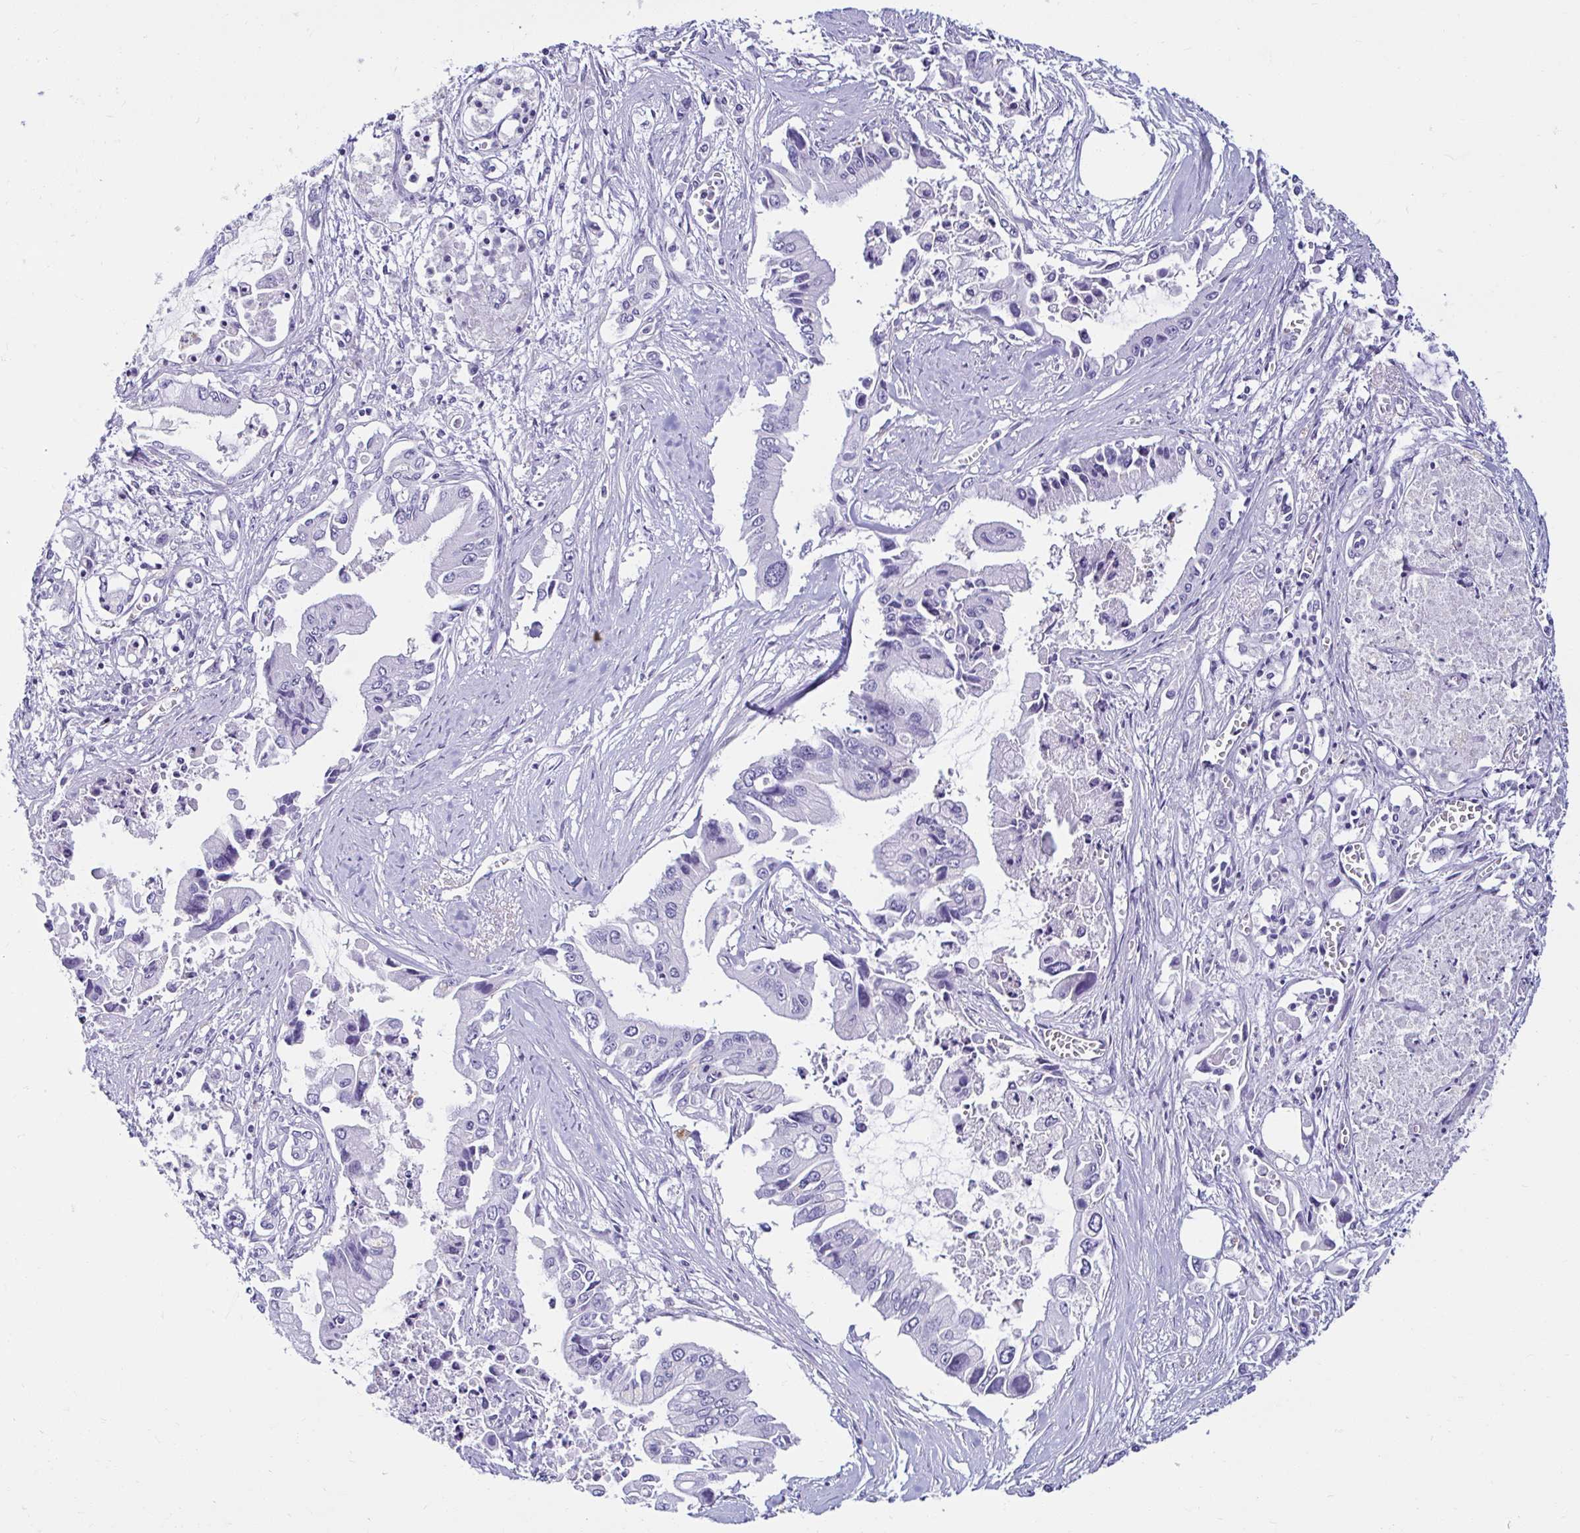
{"staining": {"intensity": "negative", "quantity": "none", "location": "none"}, "tissue": "pancreatic cancer", "cell_type": "Tumor cells", "image_type": "cancer", "snomed": [{"axis": "morphology", "description": "Adenocarcinoma, NOS"}, {"axis": "topography", "description": "Pancreas"}], "caption": "High magnification brightfield microscopy of pancreatic adenocarcinoma stained with DAB (brown) and counterstained with hematoxylin (blue): tumor cells show no significant positivity.", "gene": "ANKRD62", "patient": {"sex": "male", "age": 84}}